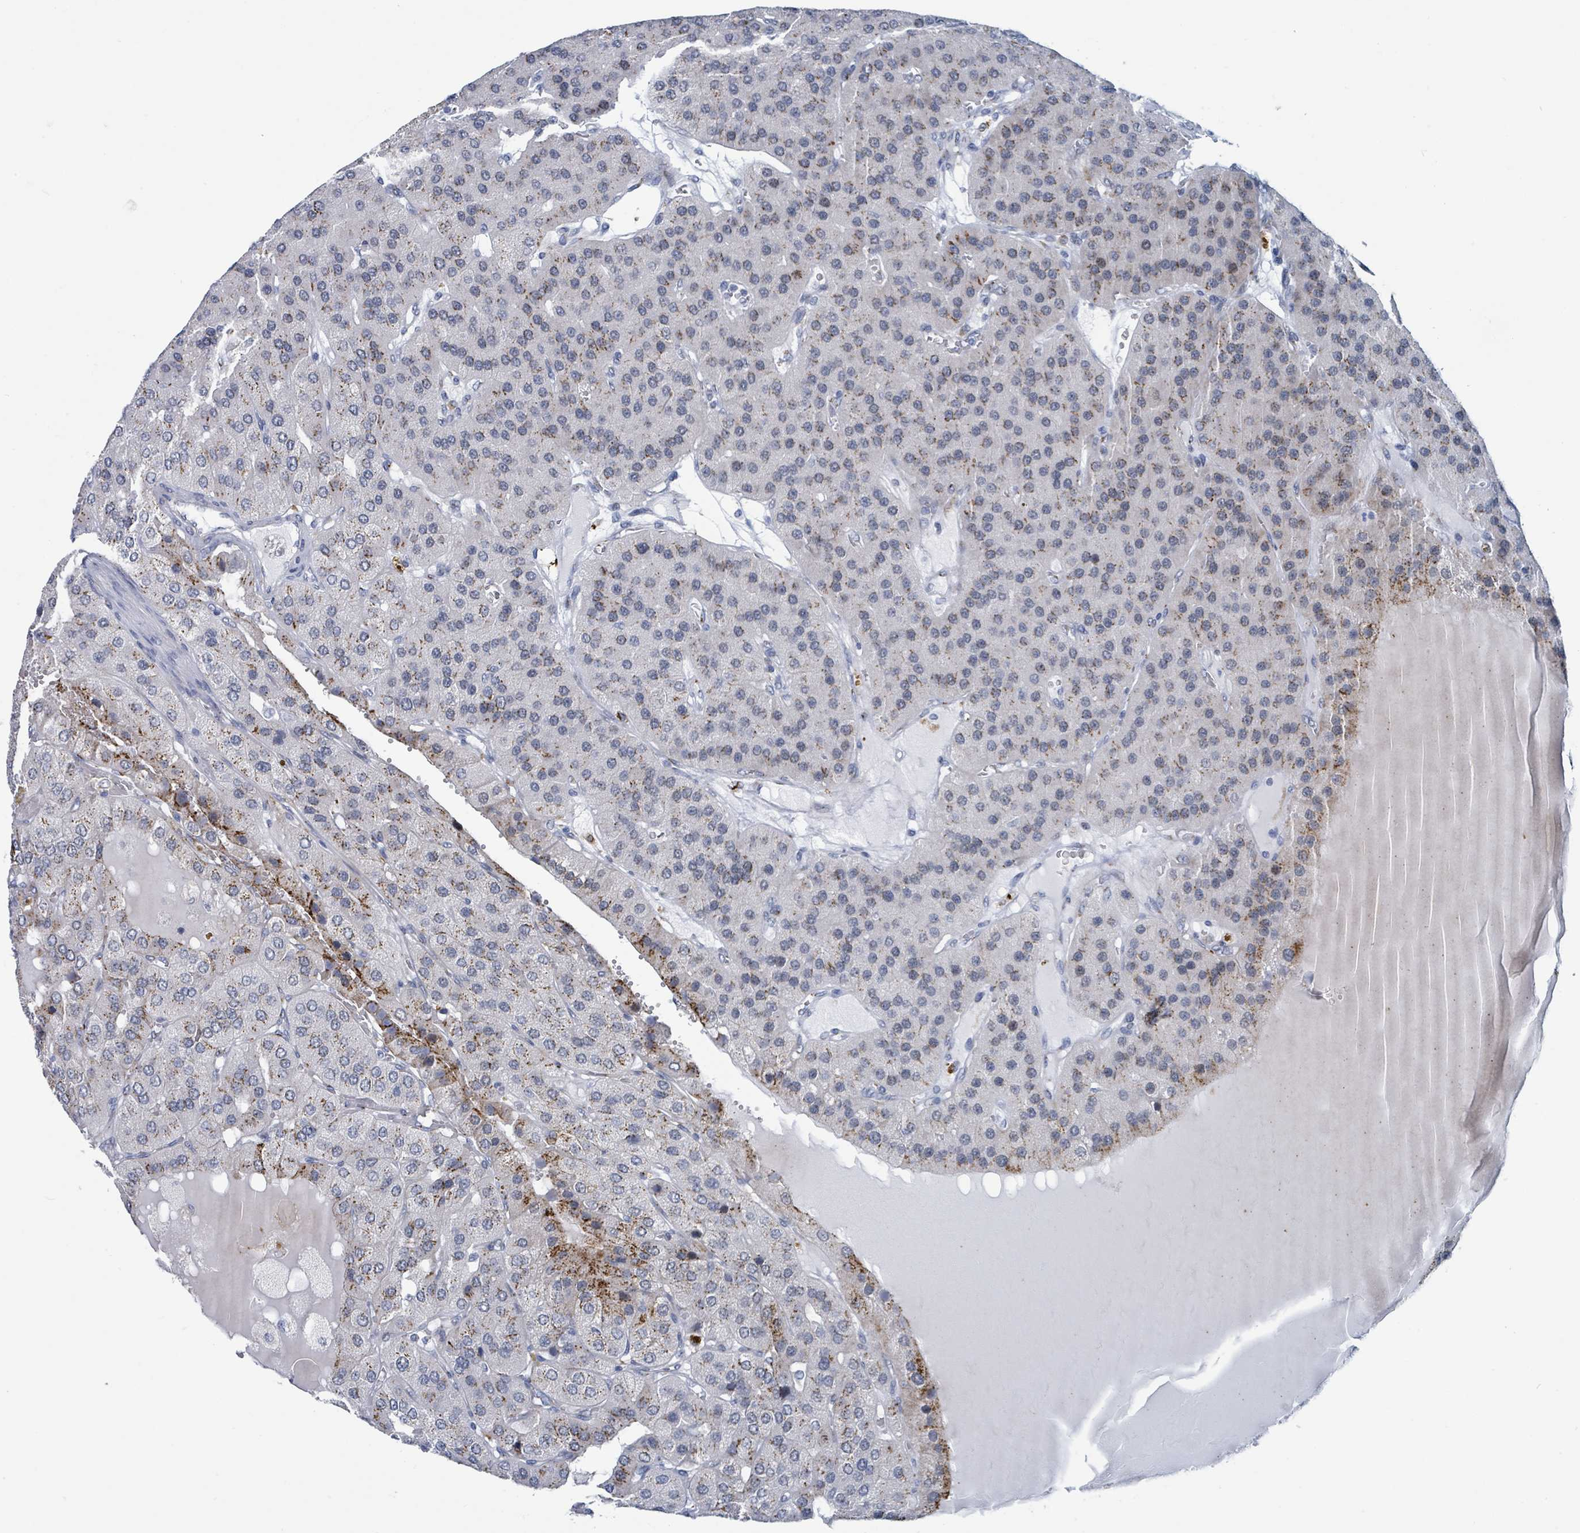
{"staining": {"intensity": "moderate", "quantity": "25%-75%", "location": "cytoplasmic/membranous"}, "tissue": "parathyroid gland", "cell_type": "Glandular cells", "image_type": "normal", "snomed": [{"axis": "morphology", "description": "Normal tissue, NOS"}, {"axis": "morphology", "description": "Adenoma, NOS"}, {"axis": "topography", "description": "Parathyroid gland"}], "caption": "This image displays immunohistochemistry (IHC) staining of benign parathyroid gland, with medium moderate cytoplasmic/membranous expression in about 25%-75% of glandular cells.", "gene": "DCAF5", "patient": {"sex": "female", "age": 86}}